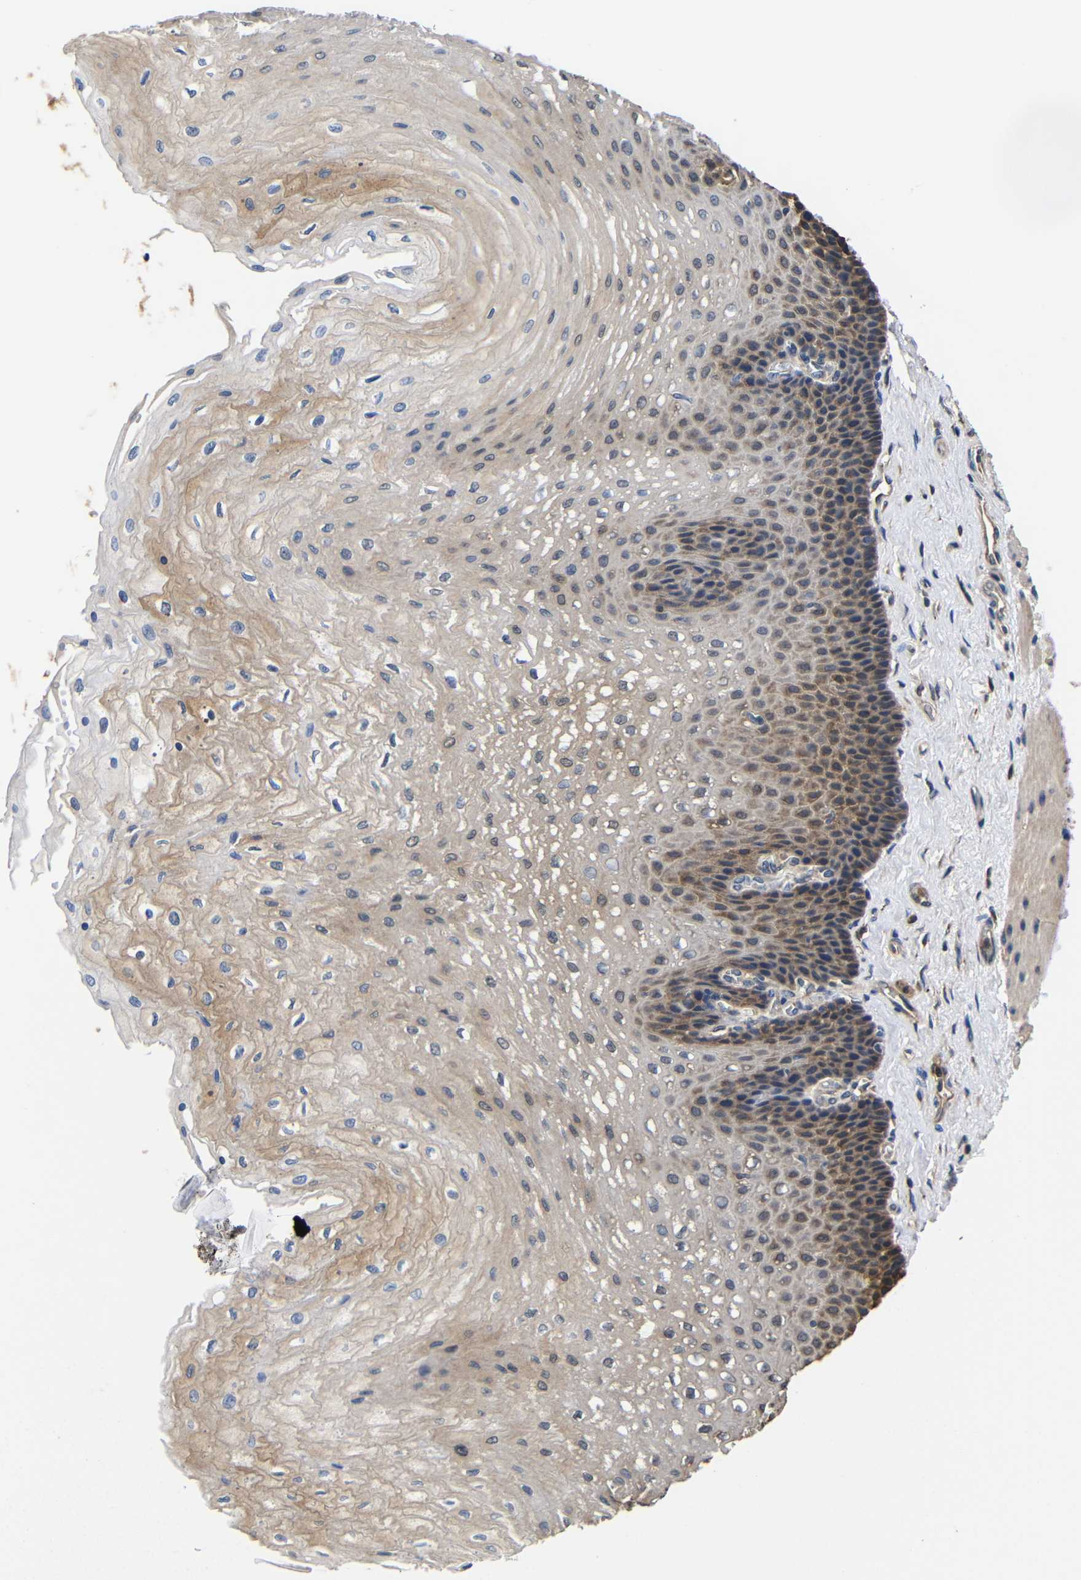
{"staining": {"intensity": "moderate", "quantity": "25%-75%", "location": "cytoplasmic/membranous"}, "tissue": "esophagus", "cell_type": "Squamous epithelial cells", "image_type": "normal", "snomed": [{"axis": "morphology", "description": "Normal tissue, NOS"}, {"axis": "topography", "description": "Esophagus"}], "caption": "Moderate cytoplasmic/membranous expression for a protein is present in approximately 25%-75% of squamous epithelial cells of unremarkable esophagus using IHC.", "gene": "LRRCC1", "patient": {"sex": "female", "age": 72}}